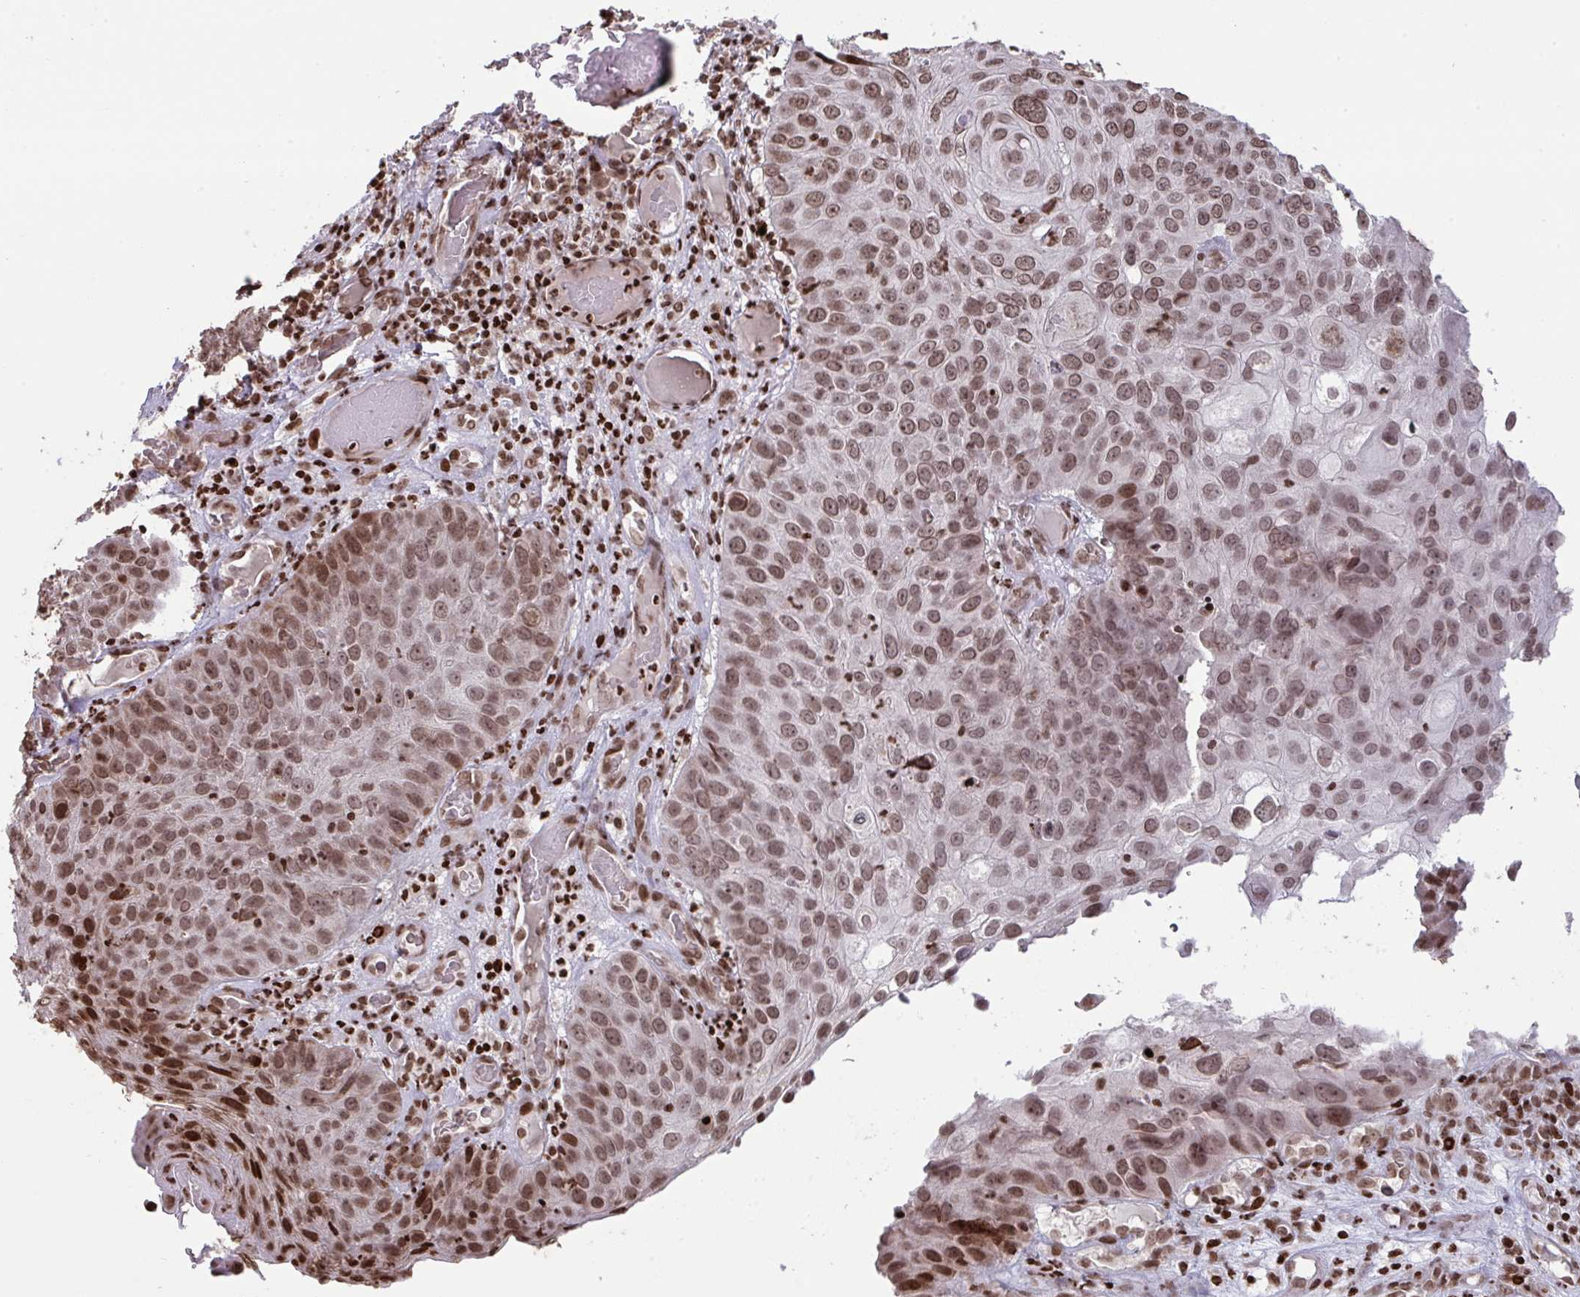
{"staining": {"intensity": "moderate", "quantity": ">75%", "location": "nuclear"}, "tissue": "skin cancer", "cell_type": "Tumor cells", "image_type": "cancer", "snomed": [{"axis": "morphology", "description": "Squamous cell carcinoma, NOS"}, {"axis": "topography", "description": "Skin"}], "caption": "Squamous cell carcinoma (skin) was stained to show a protein in brown. There is medium levels of moderate nuclear positivity in approximately >75% of tumor cells.", "gene": "NIP7", "patient": {"sex": "male", "age": 87}}